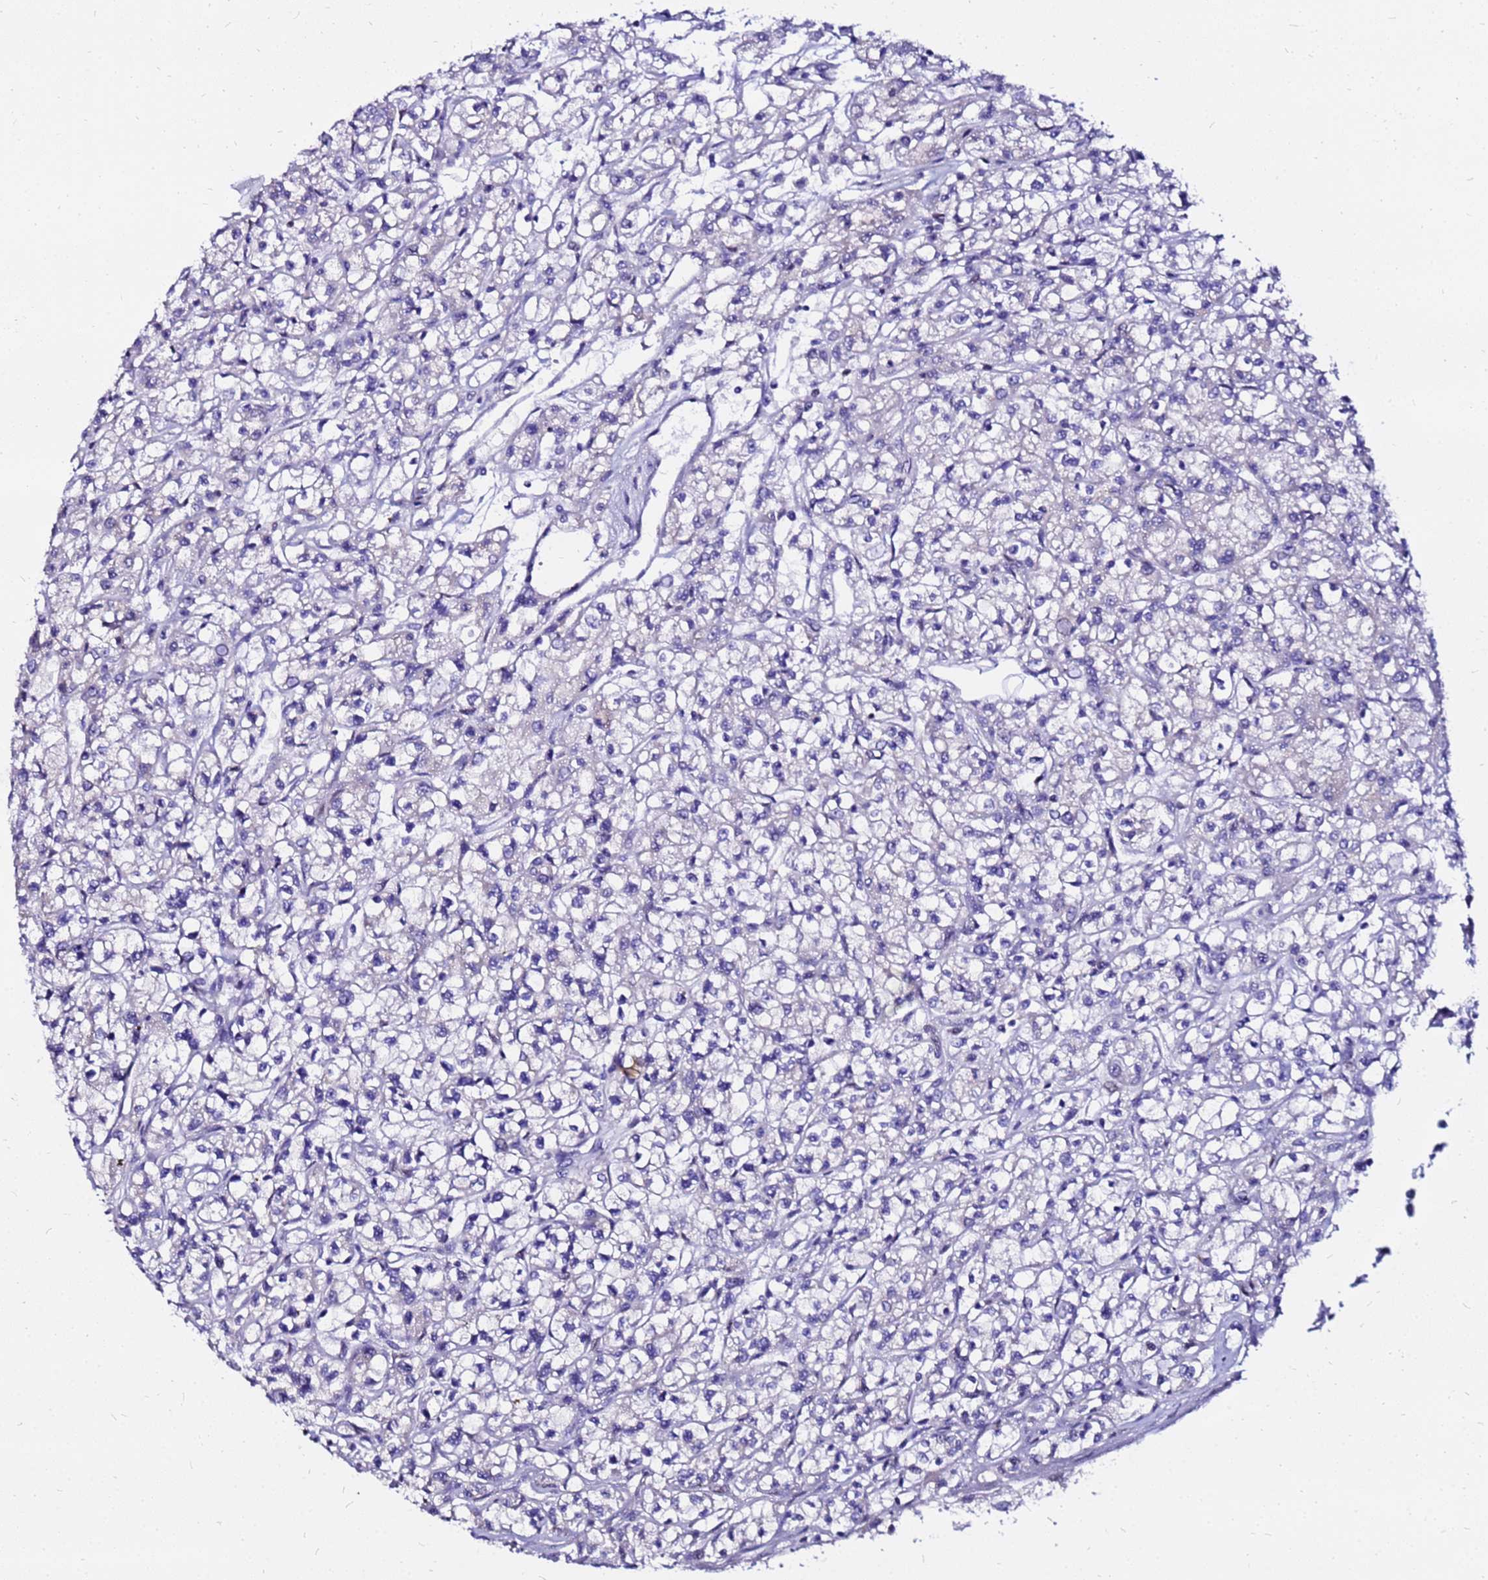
{"staining": {"intensity": "negative", "quantity": "none", "location": "none"}, "tissue": "renal cancer", "cell_type": "Tumor cells", "image_type": "cancer", "snomed": [{"axis": "morphology", "description": "Adenocarcinoma, NOS"}, {"axis": "topography", "description": "Kidney"}], "caption": "This is an immunohistochemistry (IHC) histopathology image of human renal adenocarcinoma. There is no positivity in tumor cells.", "gene": "ARHGEF5", "patient": {"sex": "female", "age": 59}}